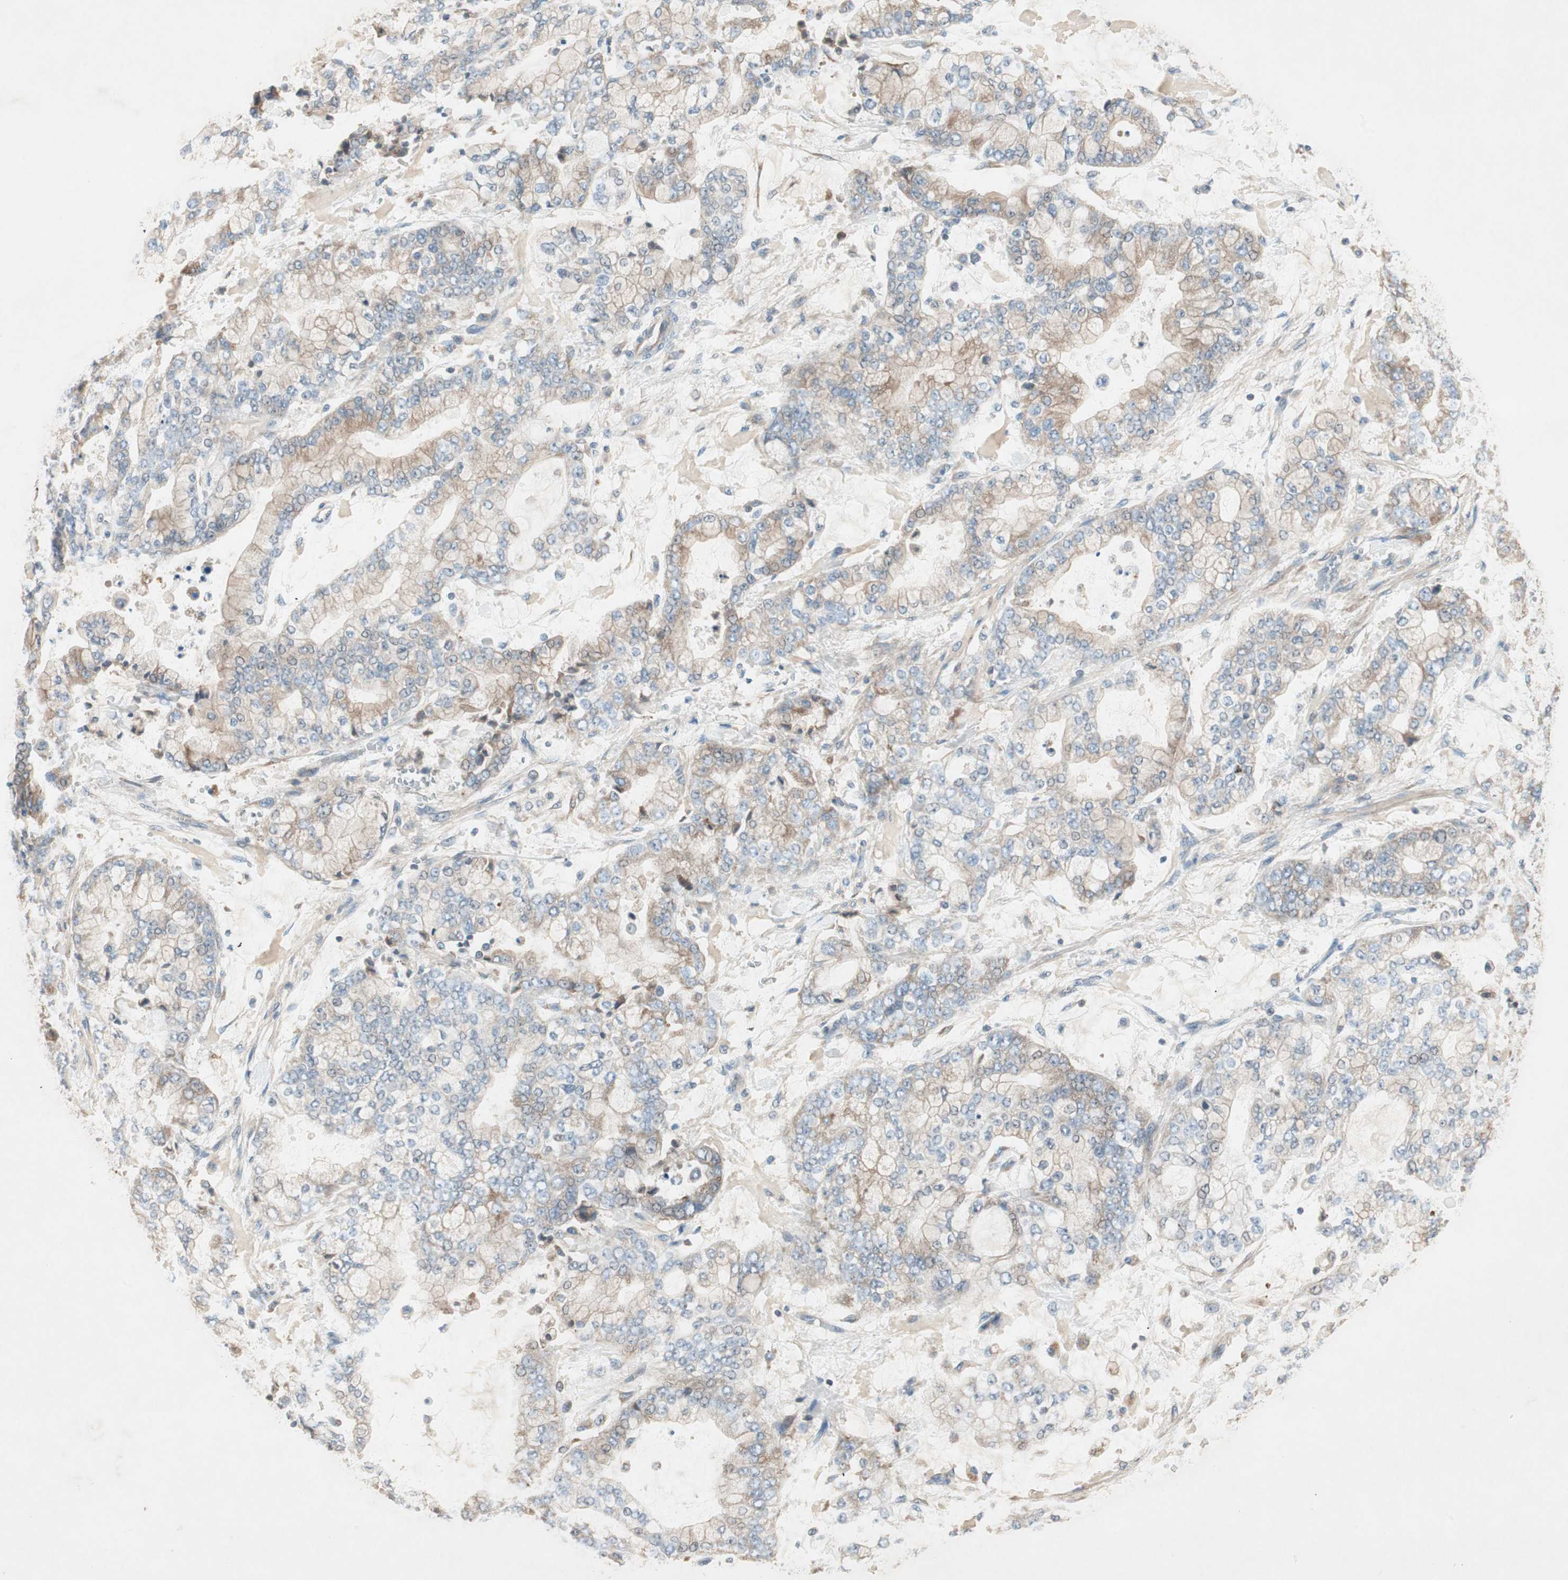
{"staining": {"intensity": "moderate", "quantity": ">75%", "location": "cytoplasmic/membranous"}, "tissue": "stomach cancer", "cell_type": "Tumor cells", "image_type": "cancer", "snomed": [{"axis": "morphology", "description": "Adenocarcinoma, NOS"}, {"axis": "topography", "description": "Stomach"}], "caption": "Stomach cancer stained for a protein displays moderate cytoplasmic/membranous positivity in tumor cells.", "gene": "RPL23", "patient": {"sex": "male", "age": 76}}